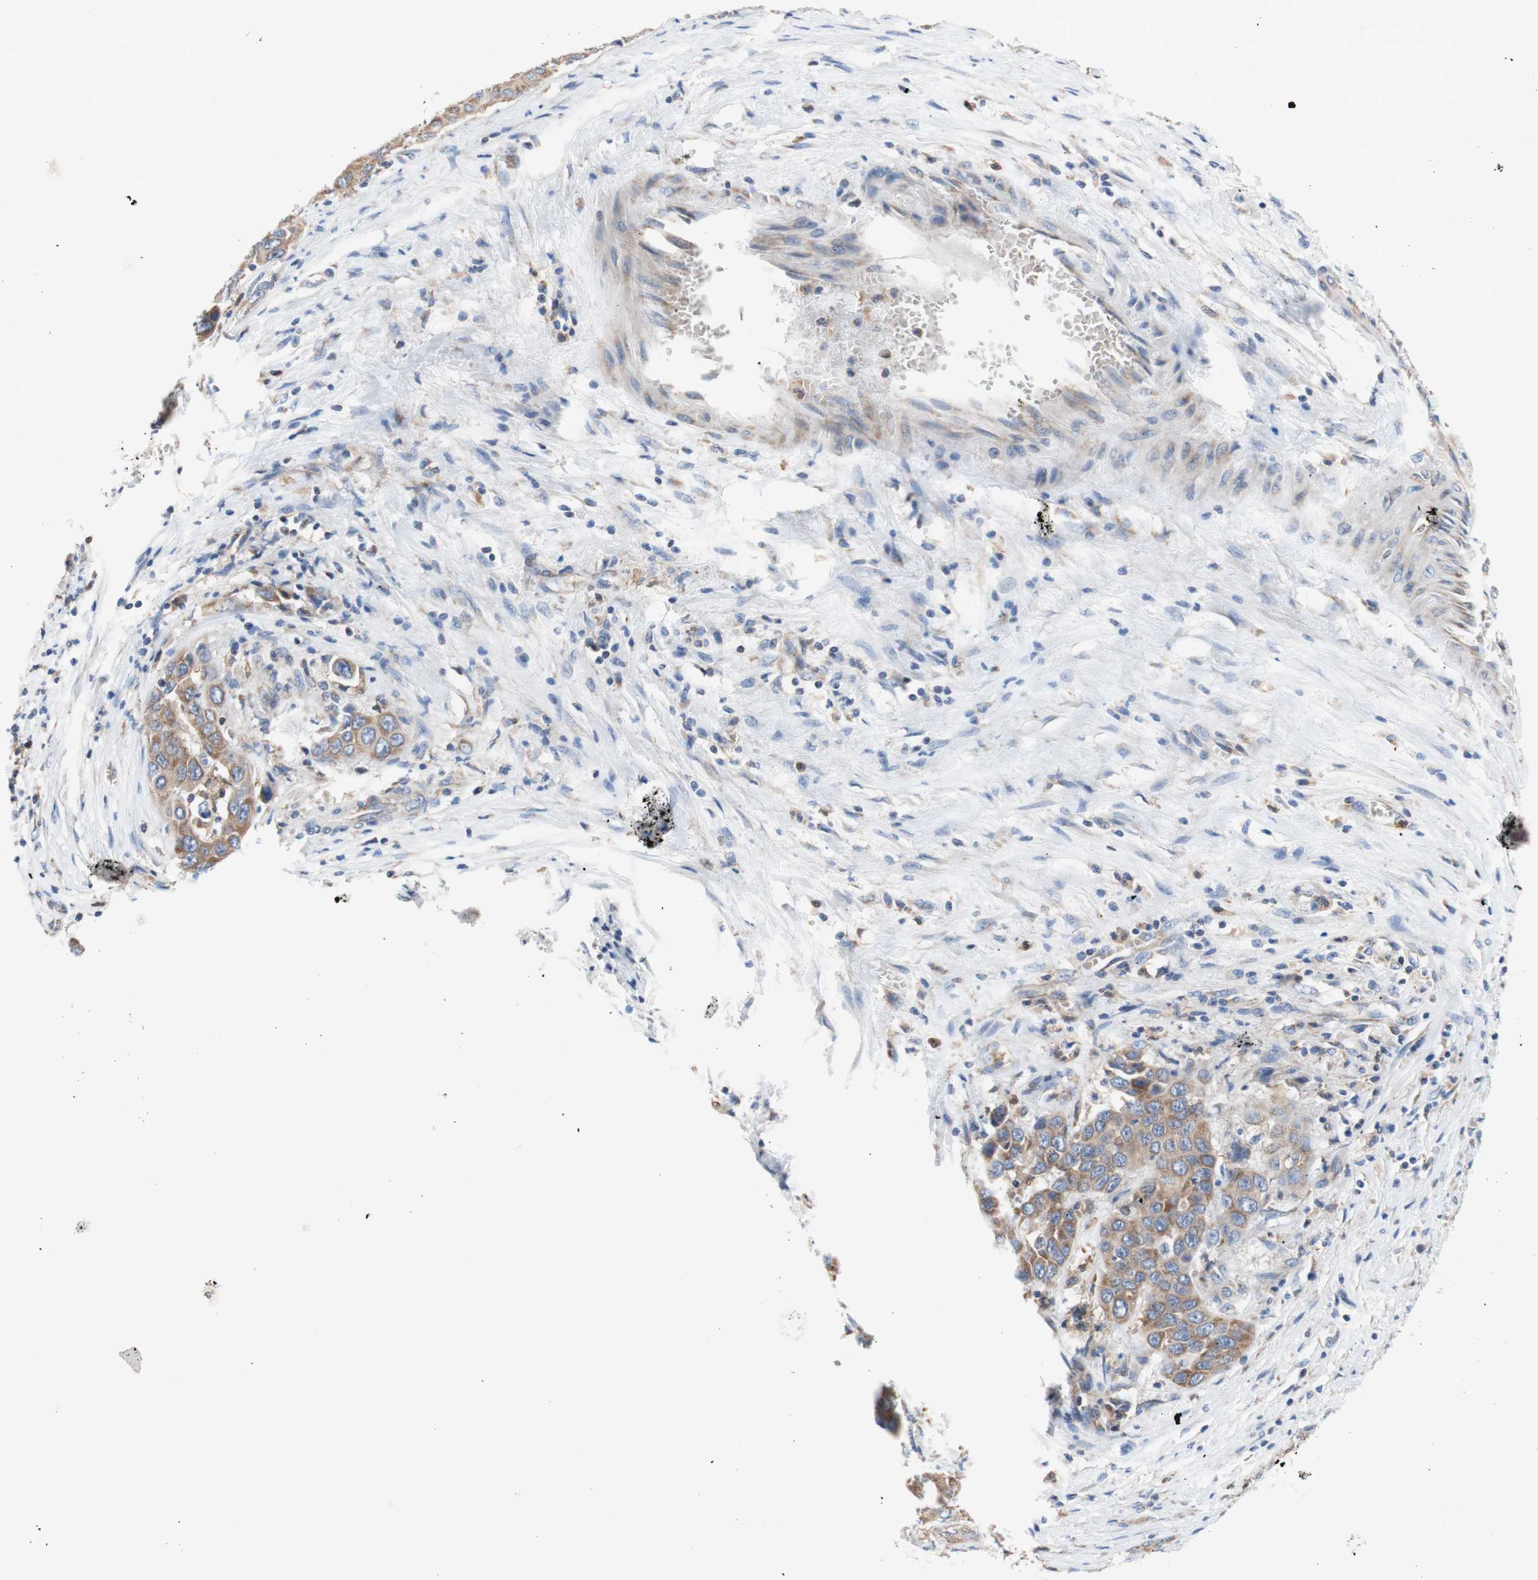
{"staining": {"intensity": "moderate", "quantity": ">75%", "location": "cytoplasmic/membranous"}, "tissue": "liver cancer", "cell_type": "Tumor cells", "image_type": "cancer", "snomed": [{"axis": "morphology", "description": "Cholangiocarcinoma"}, {"axis": "topography", "description": "Liver"}], "caption": "The immunohistochemical stain labels moderate cytoplasmic/membranous expression in tumor cells of liver cancer tissue. Using DAB (brown) and hematoxylin (blue) stains, captured at high magnification using brightfield microscopy.", "gene": "FMR1", "patient": {"sex": "female", "age": 52}}